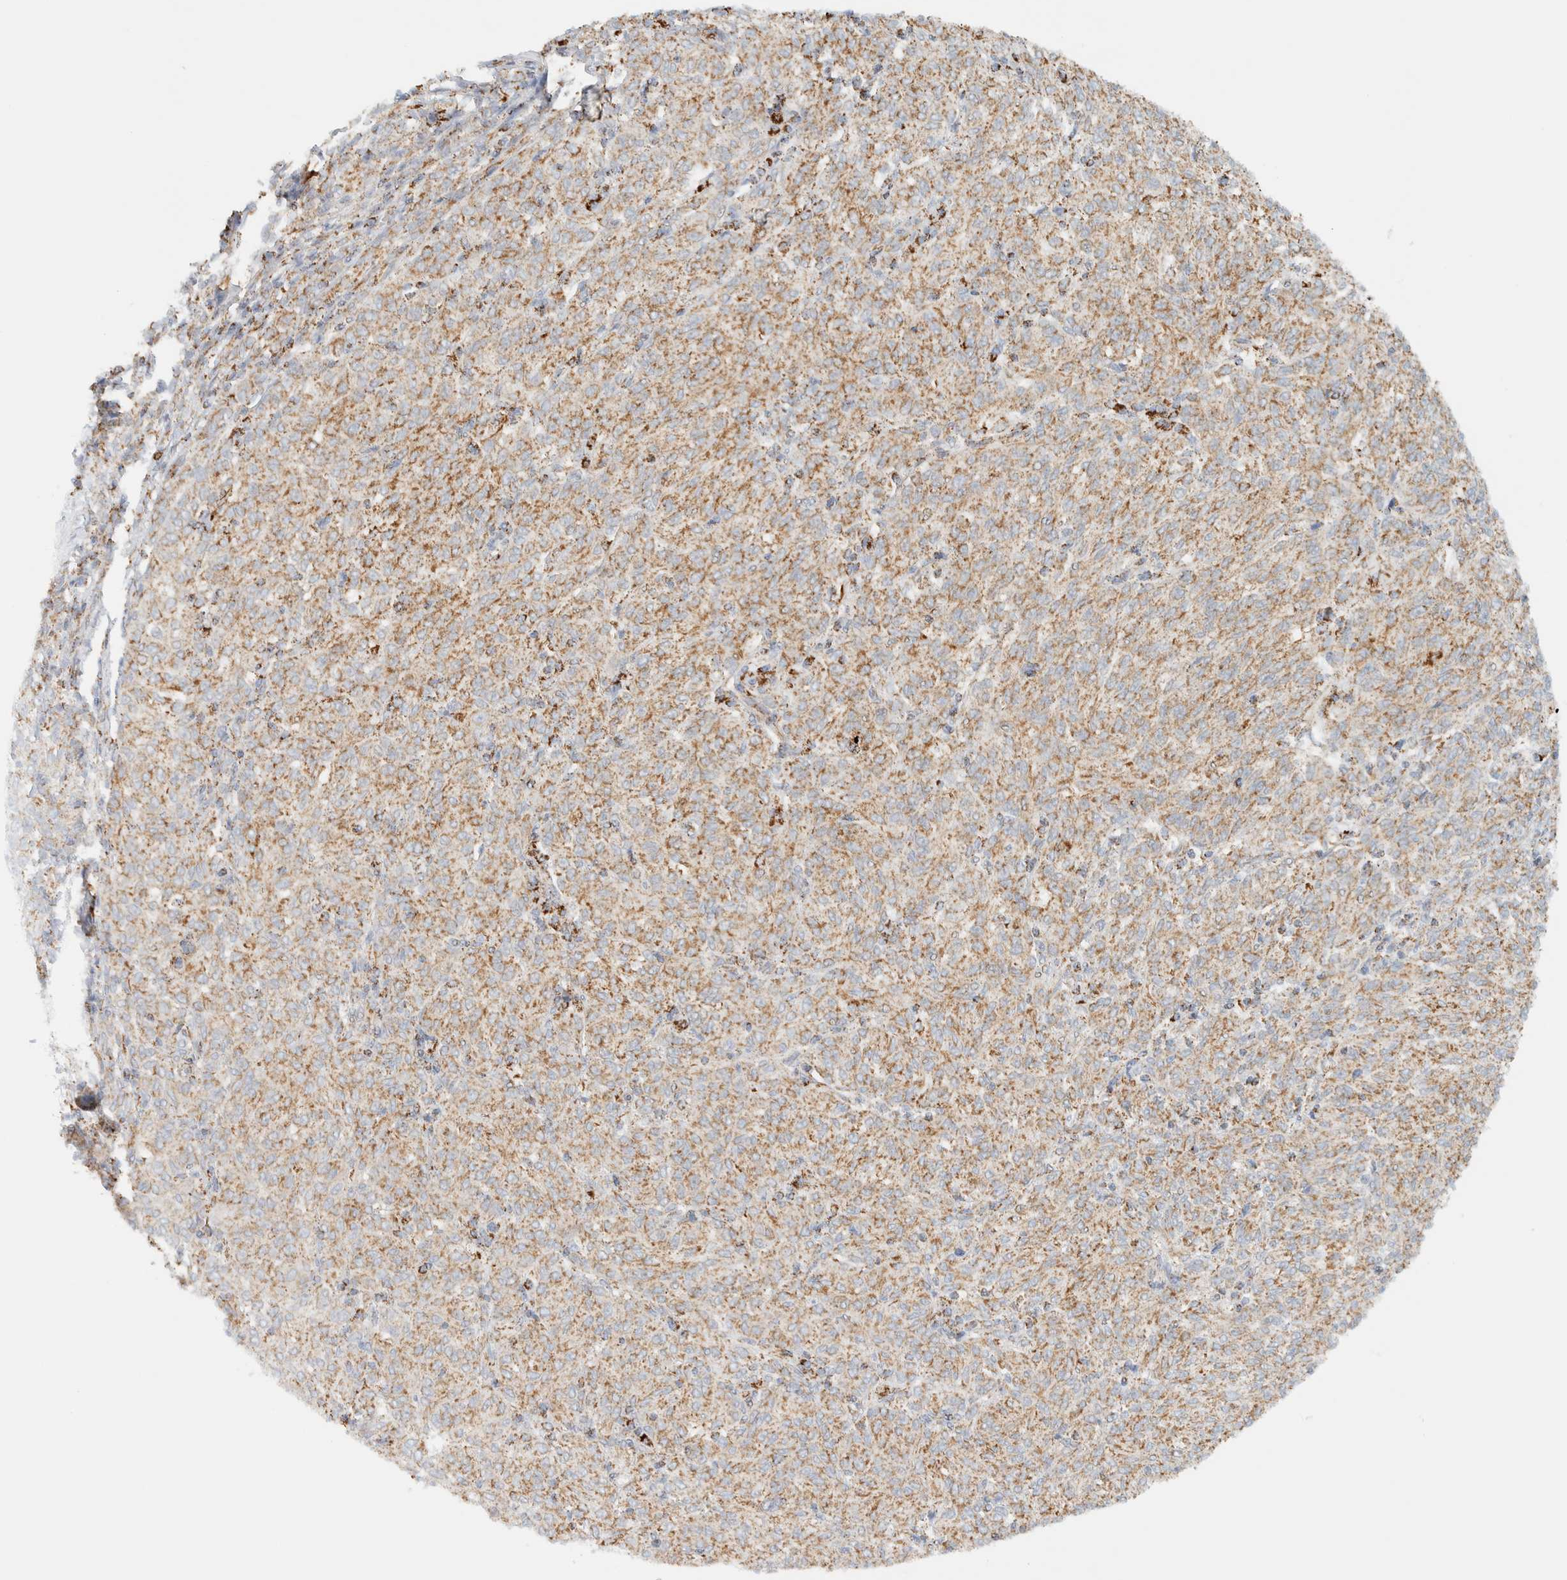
{"staining": {"intensity": "moderate", "quantity": ">75%", "location": "cytoplasmic/membranous"}, "tissue": "melanoma", "cell_type": "Tumor cells", "image_type": "cancer", "snomed": [{"axis": "morphology", "description": "Malignant melanoma, NOS"}, {"axis": "topography", "description": "Skin"}], "caption": "About >75% of tumor cells in human malignant melanoma exhibit moderate cytoplasmic/membranous protein staining as visualized by brown immunohistochemical staining.", "gene": "KIFAP3", "patient": {"sex": "female", "age": 72}}